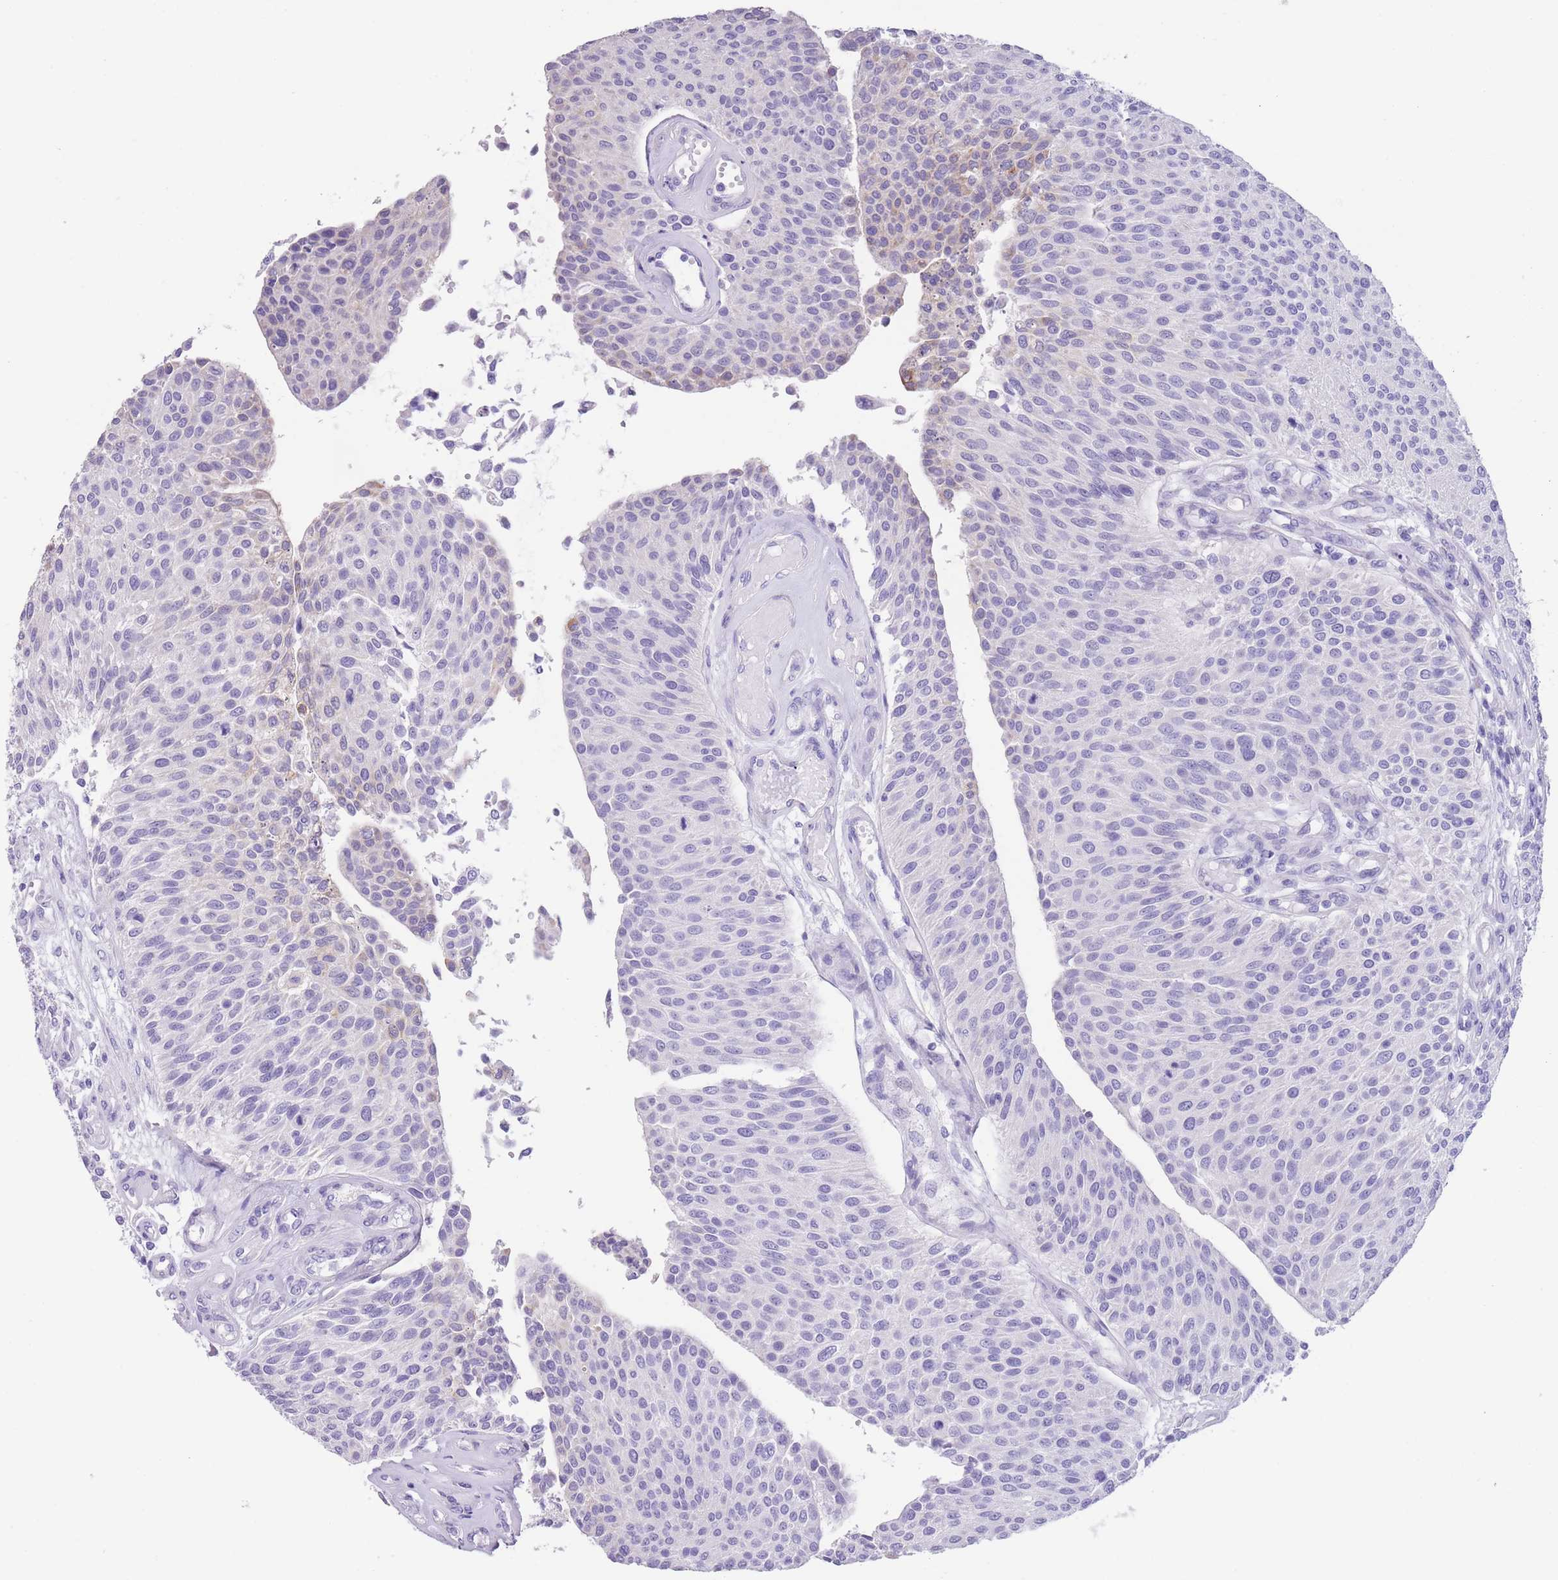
{"staining": {"intensity": "negative", "quantity": "none", "location": "none"}, "tissue": "urothelial cancer", "cell_type": "Tumor cells", "image_type": "cancer", "snomed": [{"axis": "morphology", "description": "Urothelial carcinoma, NOS"}, {"axis": "topography", "description": "Urinary bladder"}], "caption": "This is an immunohistochemistry image of human urothelial cancer. There is no positivity in tumor cells.", "gene": "RAI2", "patient": {"sex": "male", "age": 55}}